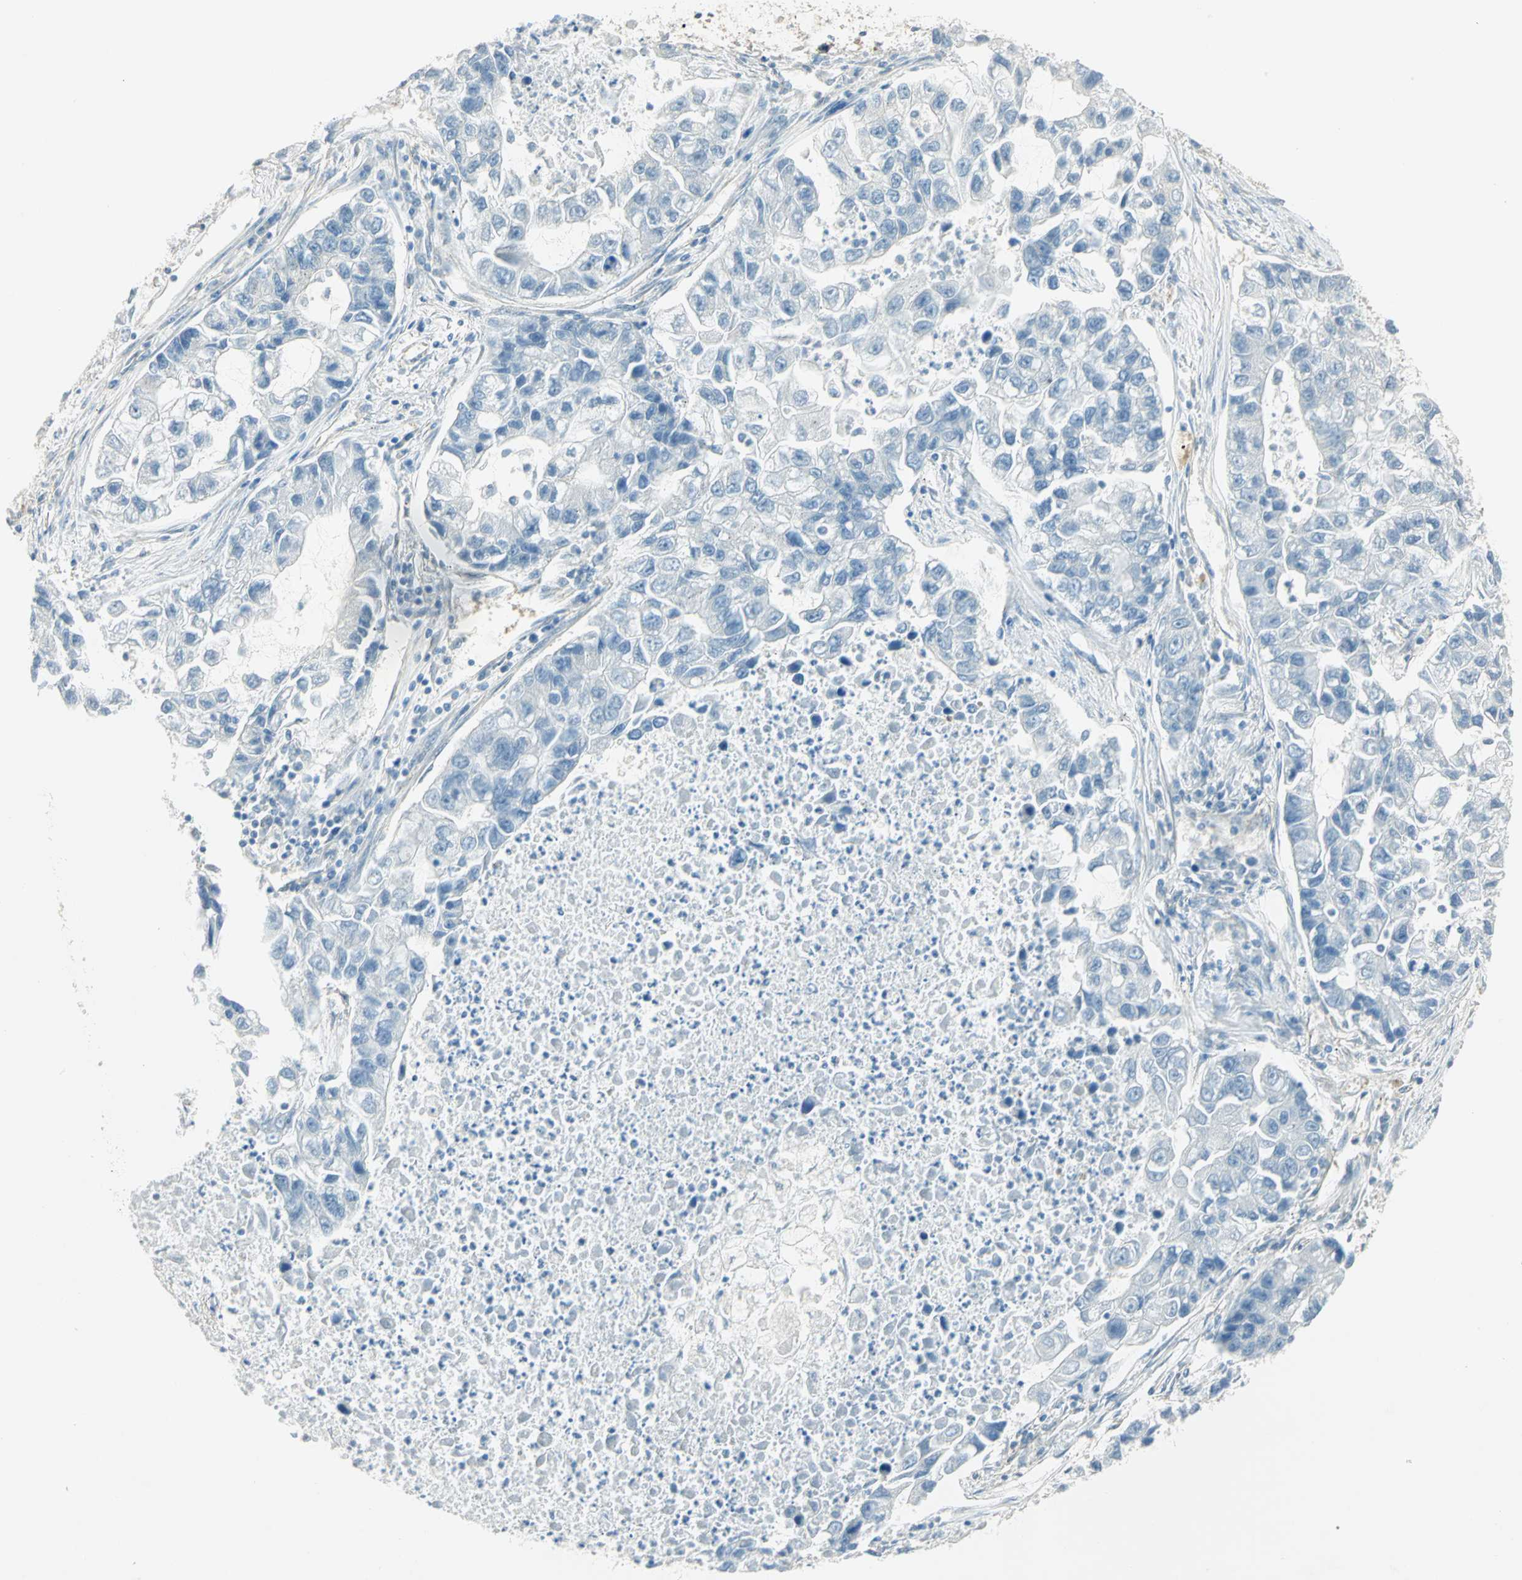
{"staining": {"intensity": "negative", "quantity": "none", "location": "none"}, "tissue": "lung cancer", "cell_type": "Tumor cells", "image_type": "cancer", "snomed": [{"axis": "morphology", "description": "Adenocarcinoma, NOS"}, {"axis": "topography", "description": "Lung"}], "caption": "Adenocarcinoma (lung) was stained to show a protein in brown. There is no significant staining in tumor cells.", "gene": "TSC22D2", "patient": {"sex": "female", "age": 51}}